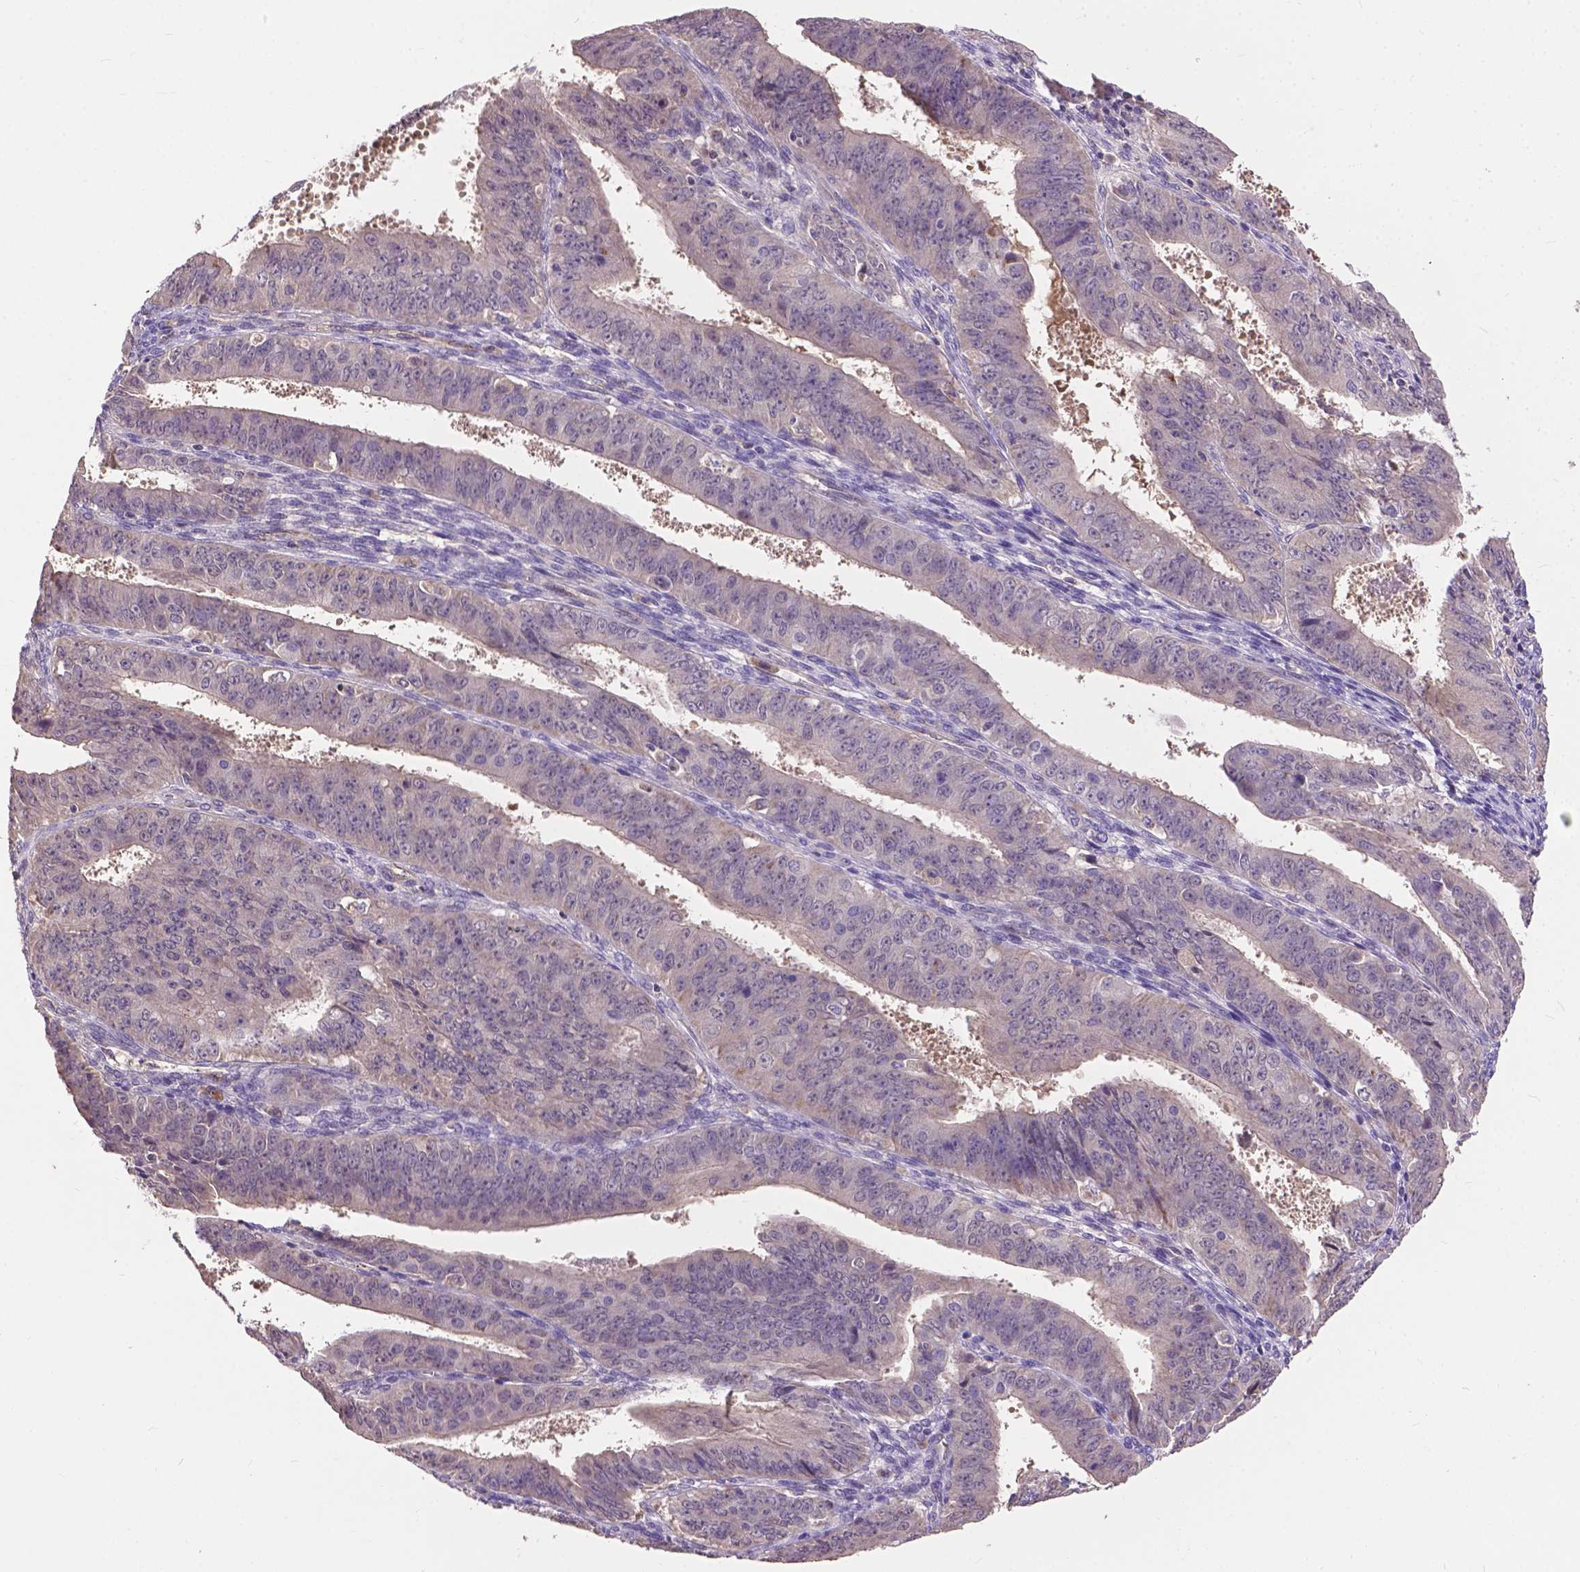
{"staining": {"intensity": "weak", "quantity": "<25%", "location": "cytoplasmic/membranous"}, "tissue": "ovarian cancer", "cell_type": "Tumor cells", "image_type": "cancer", "snomed": [{"axis": "morphology", "description": "Carcinoma, endometroid"}, {"axis": "topography", "description": "Ovary"}], "caption": "Immunohistochemistry (IHC) micrograph of human ovarian cancer (endometroid carcinoma) stained for a protein (brown), which exhibits no expression in tumor cells.", "gene": "ZNF337", "patient": {"sex": "female", "age": 42}}